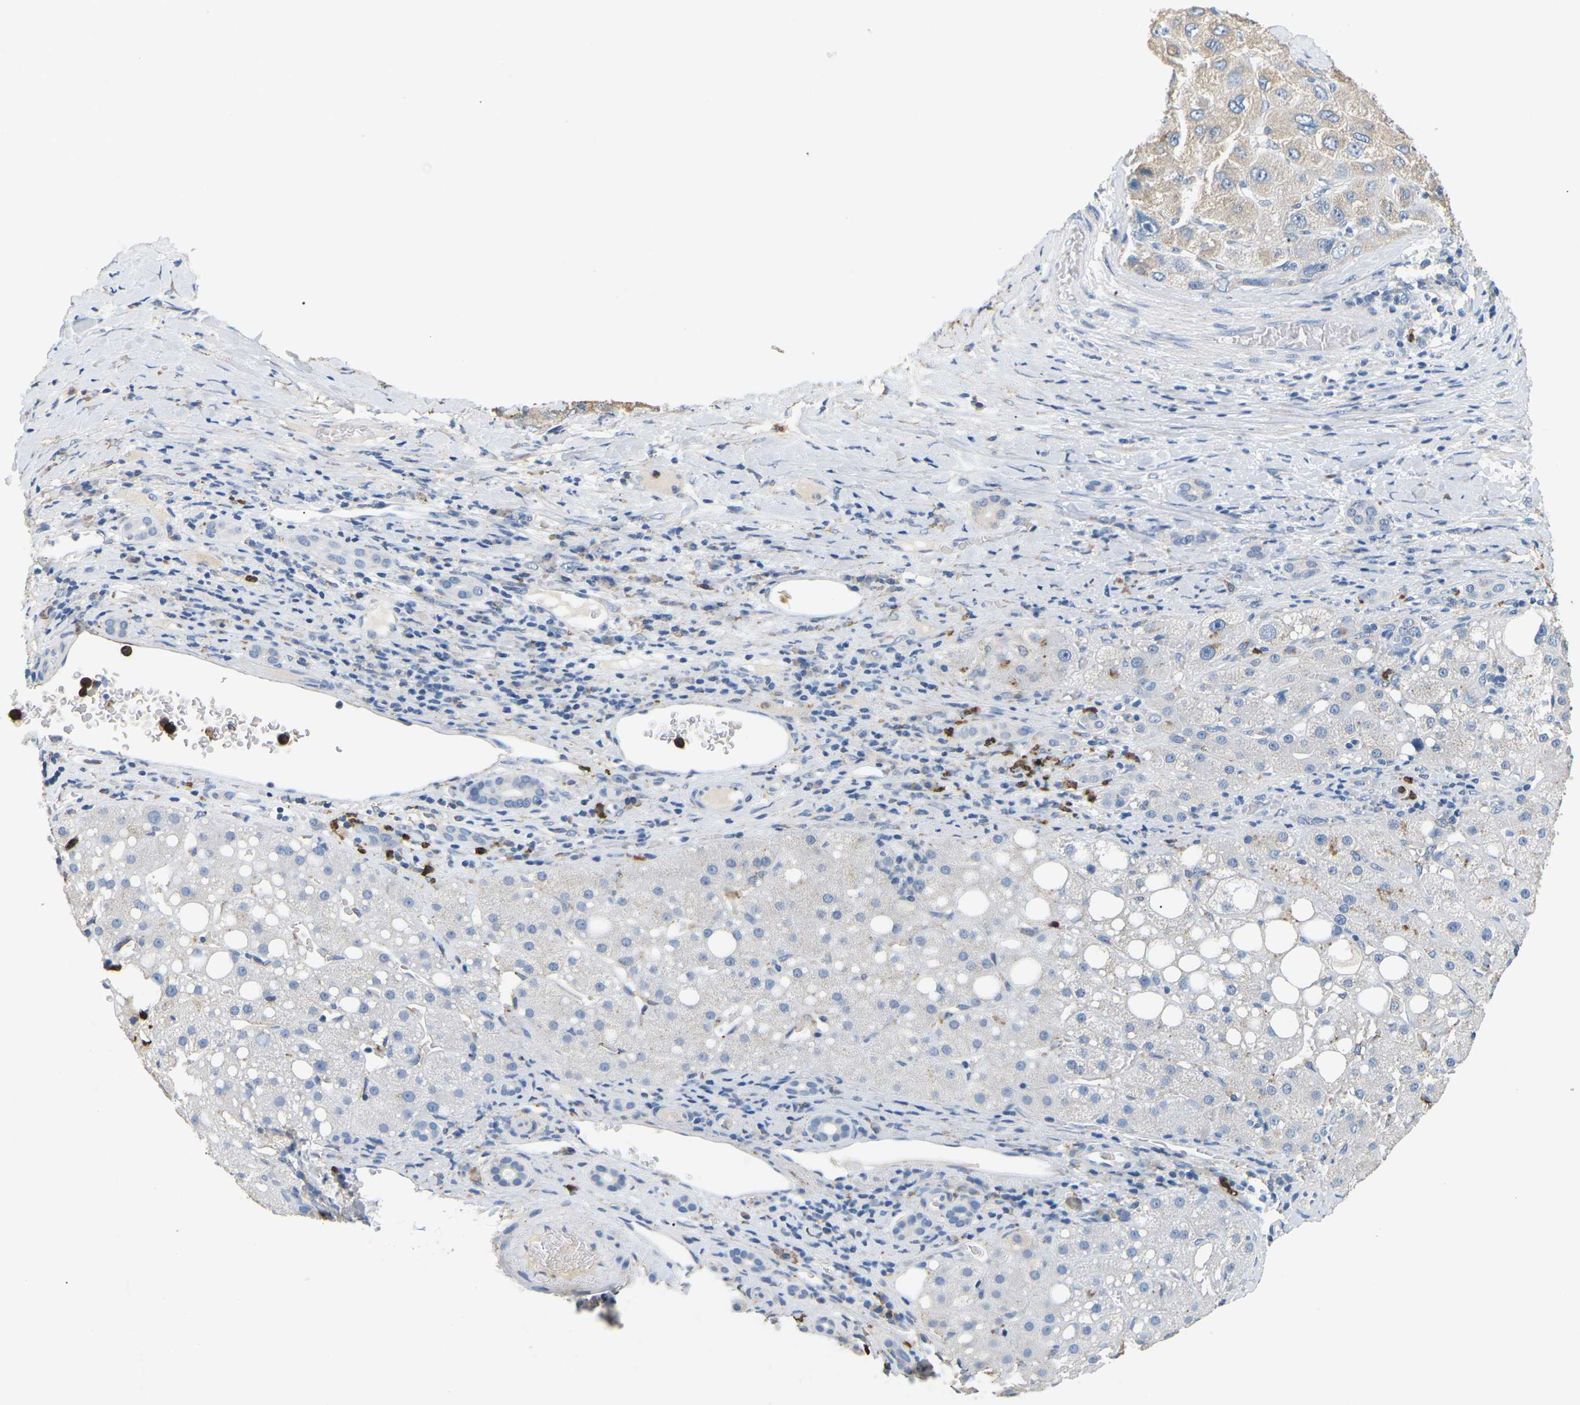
{"staining": {"intensity": "weak", "quantity": "25%-75%", "location": "cytoplasmic/membranous"}, "tissue": "liver cancer", "cell_type": "Tumor cells", "image_type": "cancer", "snomed": [{"axis": "morphology", "description": "Carcinoma, Hepatocellular, NOS"}, {"axis": "topography", "description": "Liver"}], "caption": "The micrograph exhibits staining of liver cancer (hepatocellular carcinoma), revealing weak cytoplasmic/membranous protein expression (brown color) within tumor cells. (DAB IHC, brown staining for protein, blue staining for nuclei).", "gene": "ADM", "patient": {"sex": "male", "age": 80}}